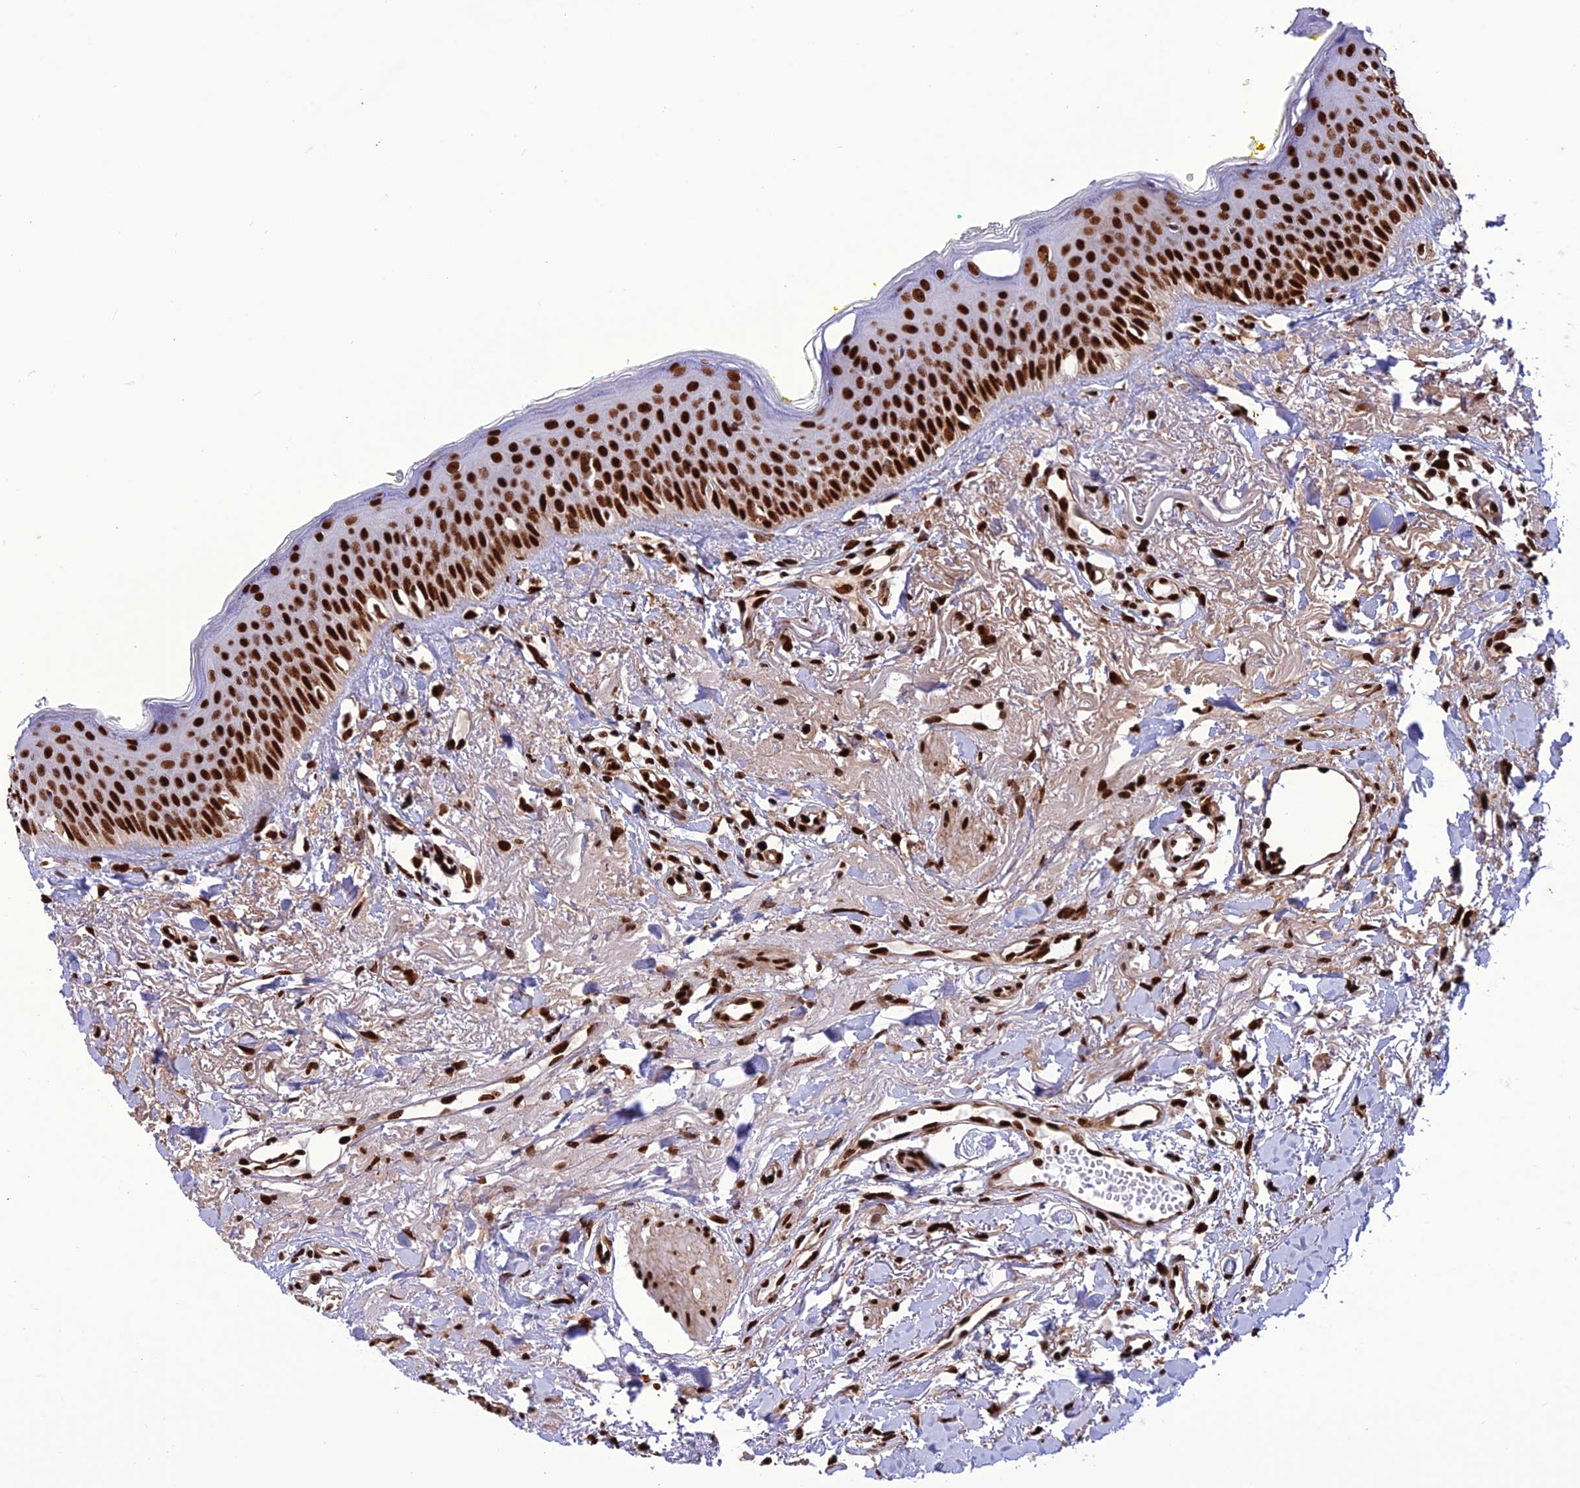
{"staining": {"intensity": "strong", "quantity": ">75%", "location": "nuclear"}, "tissue": "oral mucosa", "cell_type": "Squamous epithelial cells", "image_type": "normal", "snomed": [{"axis": "morphology", "description": "Normal tissue, NOS"}, {"axis": "topography", "description": "Oral tissue"}], "caption": "A high amount of strong nuclear expression is appreciated in approximately >75% of squamous epithelial cells in normal oral mucosa.", "gene": "INO80E", "patient": {"sex": "female", "age": 70}}